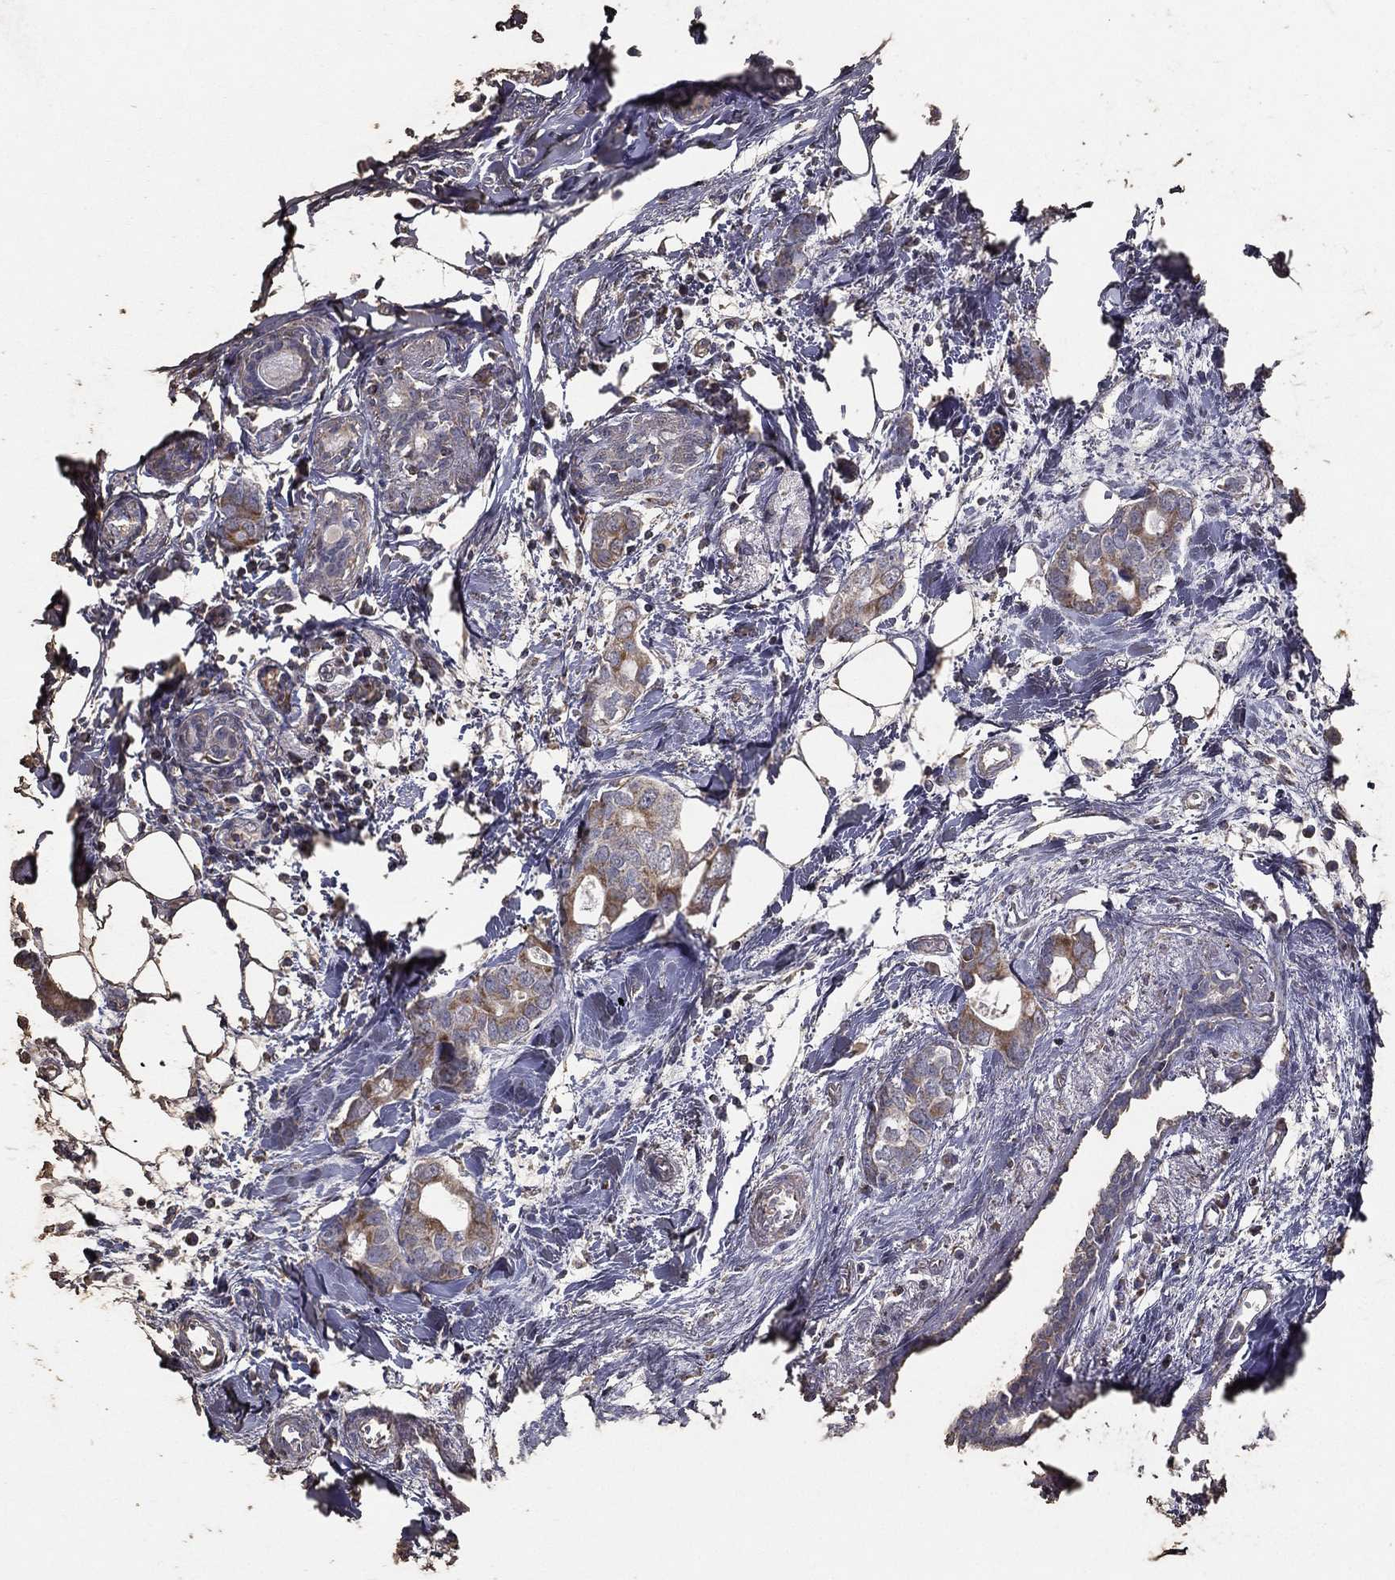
{"staining": {"intensity": "moderate", "quantity": "<25%", "location": "cytoplasmic/membranous"}, "tissue": "breast cancer", "cell_type": "Tumor cells", "image_type": "cancer", "snomed": [{"axis": "morphology", "description": "Duct carcinoma"}, {"axis": "topography", "description": "Breast"}], "caption": "Brown immunohistochemical staining in breast cancer (invasive ductal carcinoma) exhibits moderate cytoplasmic/membranous positivity in approximately <25% of tumor cells.", "gene": "SFXN1", "patient": {"sex": "female", "age": 83}}